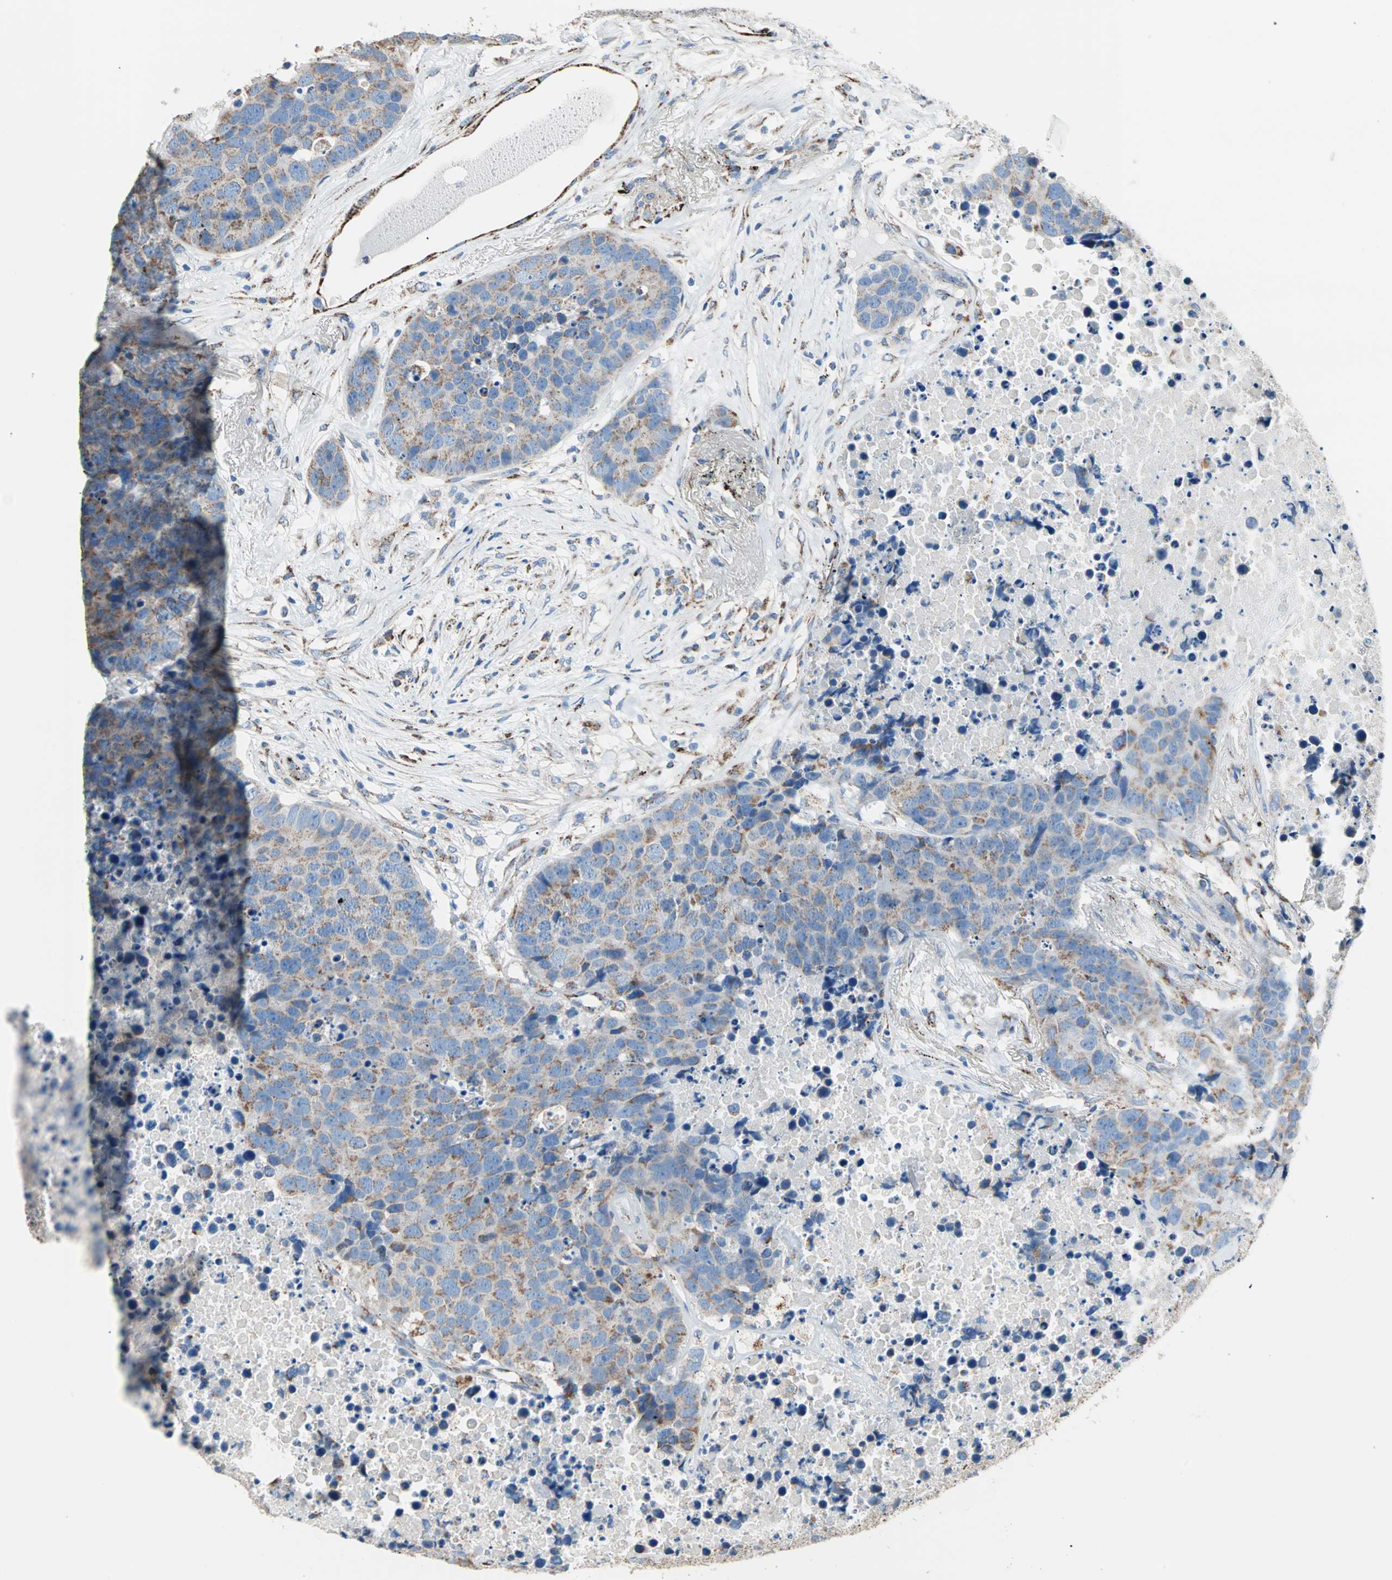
{"staining": {"intensity": "moderate", "quantity": ">75%", "location": "cytoplasmic/membranous"}, "tissue": "carcinoid", "cell_type": "Tumor cells", "image_type": "cancer", "snomed": [{"axis": "morphology", "description": "Carcinoid, malignant, NOS"}, {"axis": "topography", "description": "Lung"}], "caption": "A histopathology image of carcinoid stained for a protein exhibits moderate cytoplasmic/membranous brown staining in tumor cells.", "gene": "TST", "patient": {"sex": "male", "age": 60}}